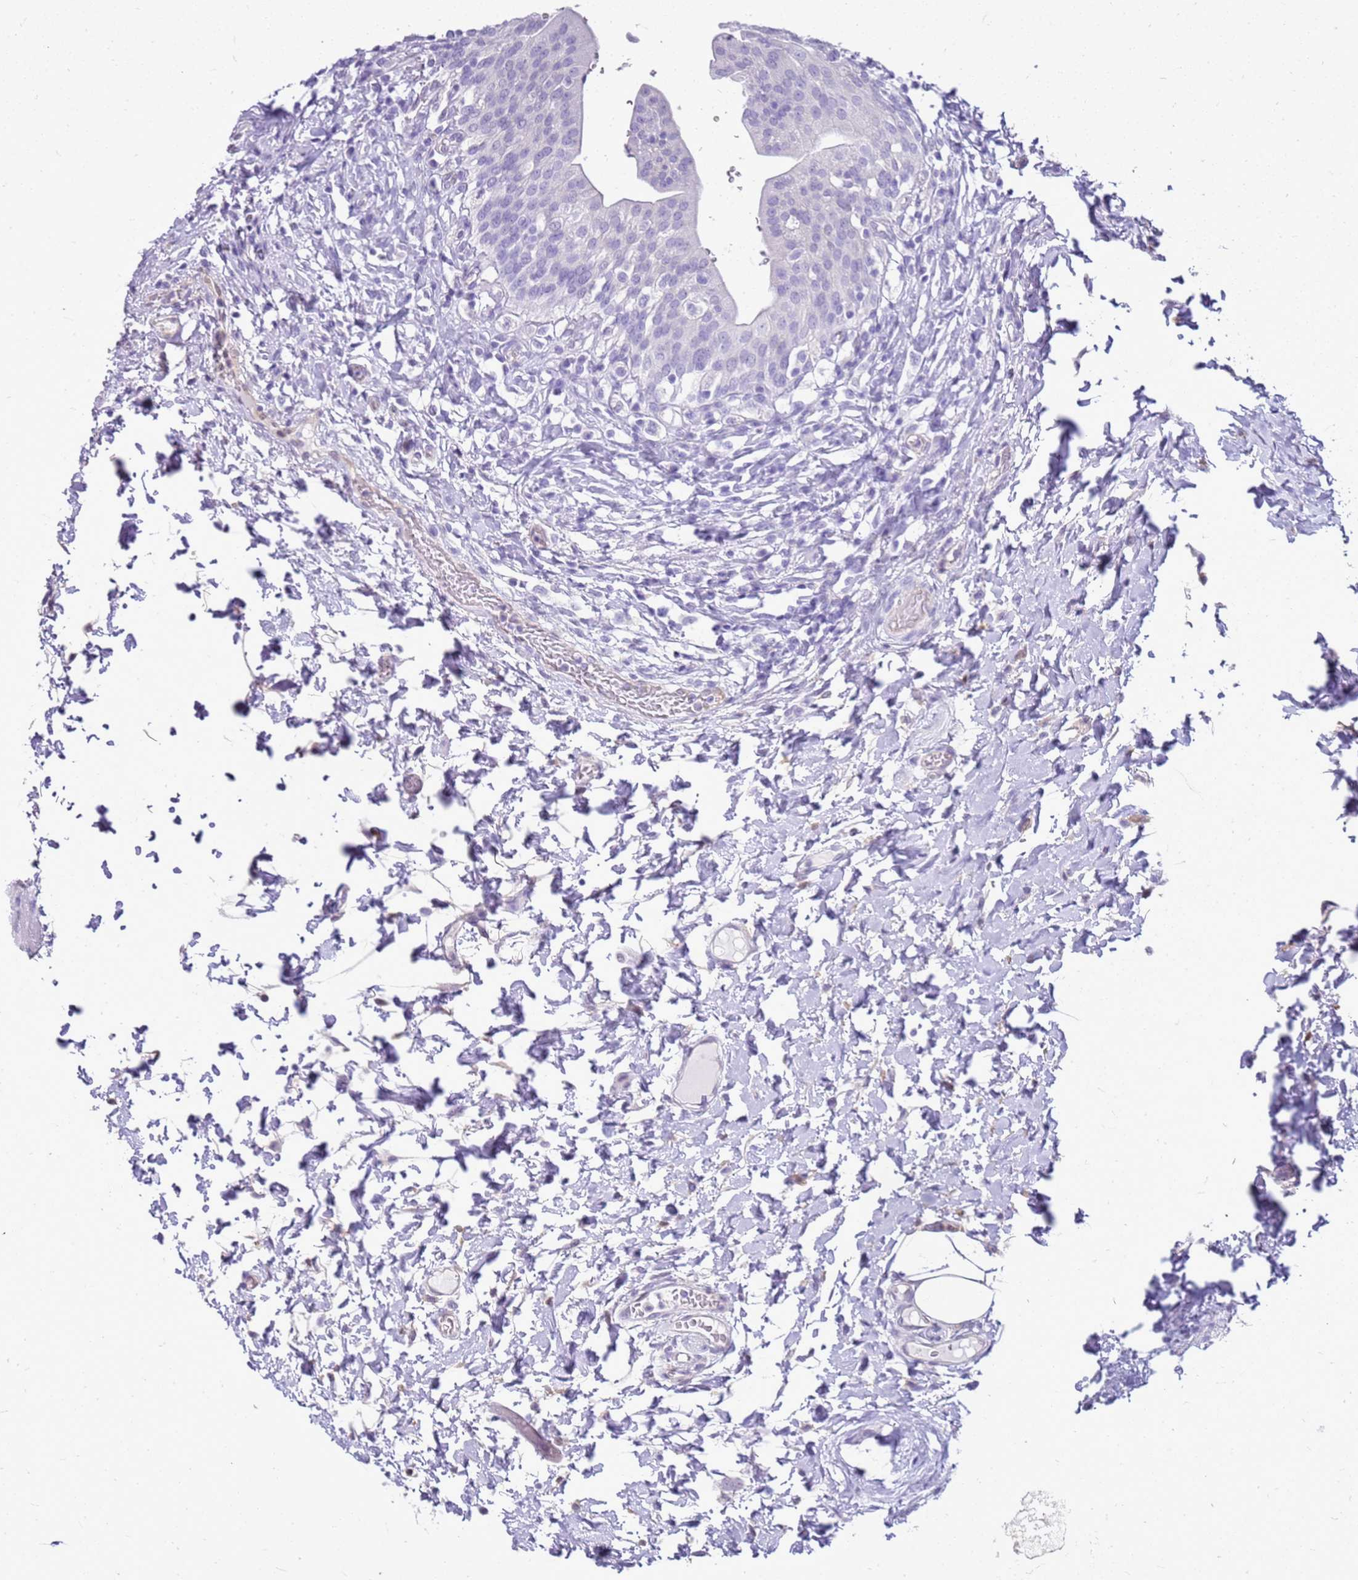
{"staining": {"intensity": "negative", "quantity": "none", "location": "none"}, "tissue": "urinary bladder", "cell_type": "Urothelial cells", "image_type": "normal", "snomed": [{"axis": "morphology", "description": "Normal tissue, NOS"}, {"axis": "morphology", "description": "Inflammation, NOS"}, {"axis": "topography", "description": "Urinary bladder"}], "caption": "Immunohistochemistry (IHC) micrograph of unremarkable urinary bladder stained for a protein (brown), which reveals no positivity in urothelial cells.", "gene": "SULT1E1", "patient": {"sex": "male", "age": 64}}